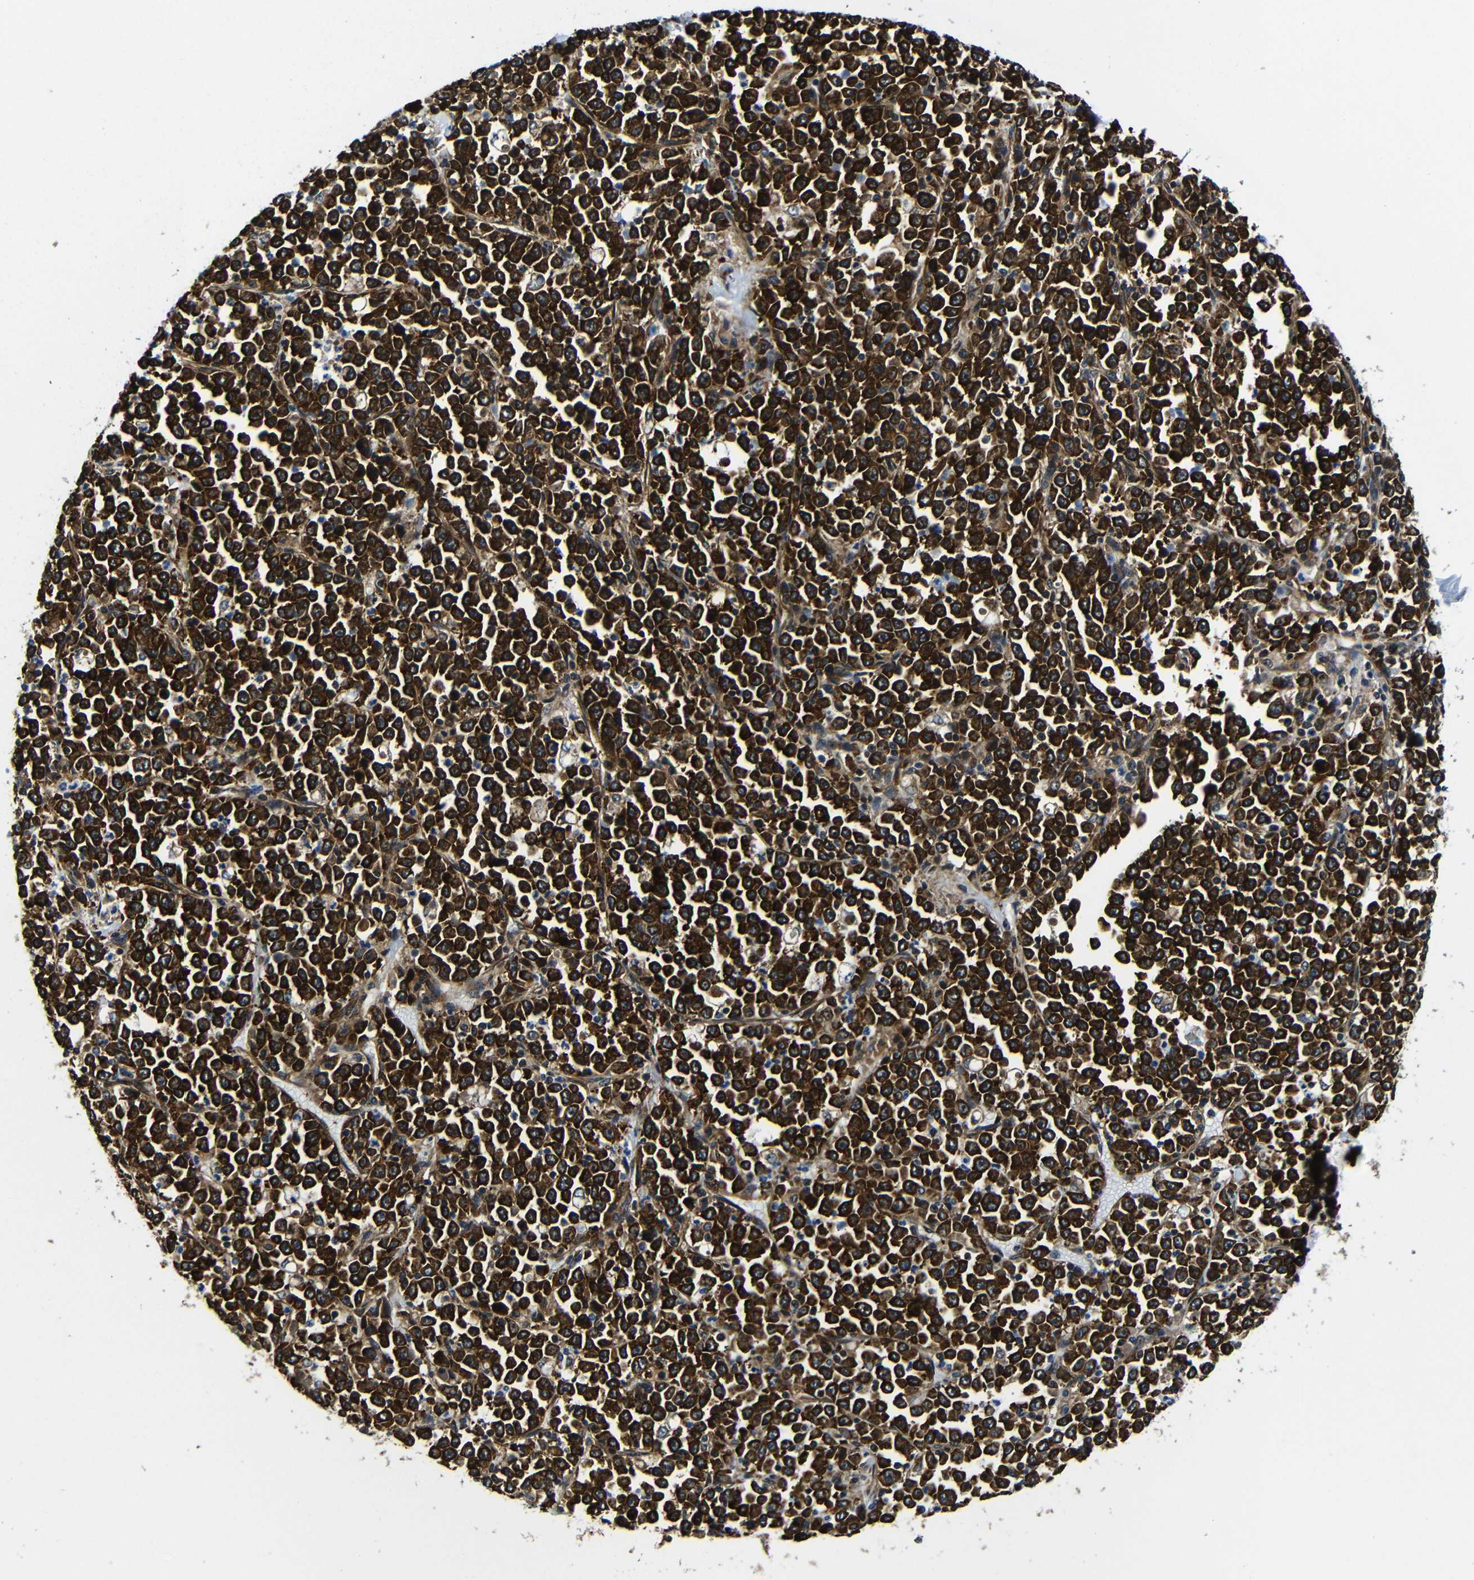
{"staining": {"intensity": "strong", "quantity": ">75%", "location": "cytoplasmic/membranous"}, "tissue": "stomach cancer", "cell_type": "Tumor cells", "image_type": "cancer", "snomed": [{"axis": "morphology", "description": "Normal tissue, NOS"}, {"axis": "morphology", "description": "Adenocarcinoma, NOS"}, {"axis": "topography", "description": "Stomach, upper"}, {"axis": "topography", "description": "Stomach"}], "caption": "This micrograph exhibits IHC staining of stomach cancer, with high strong cytoplasmic/membranous positivity in approximately >75% of tumor cells.", "gene": "ABCE1", "patient": {"sex": "male", "age": 59}}